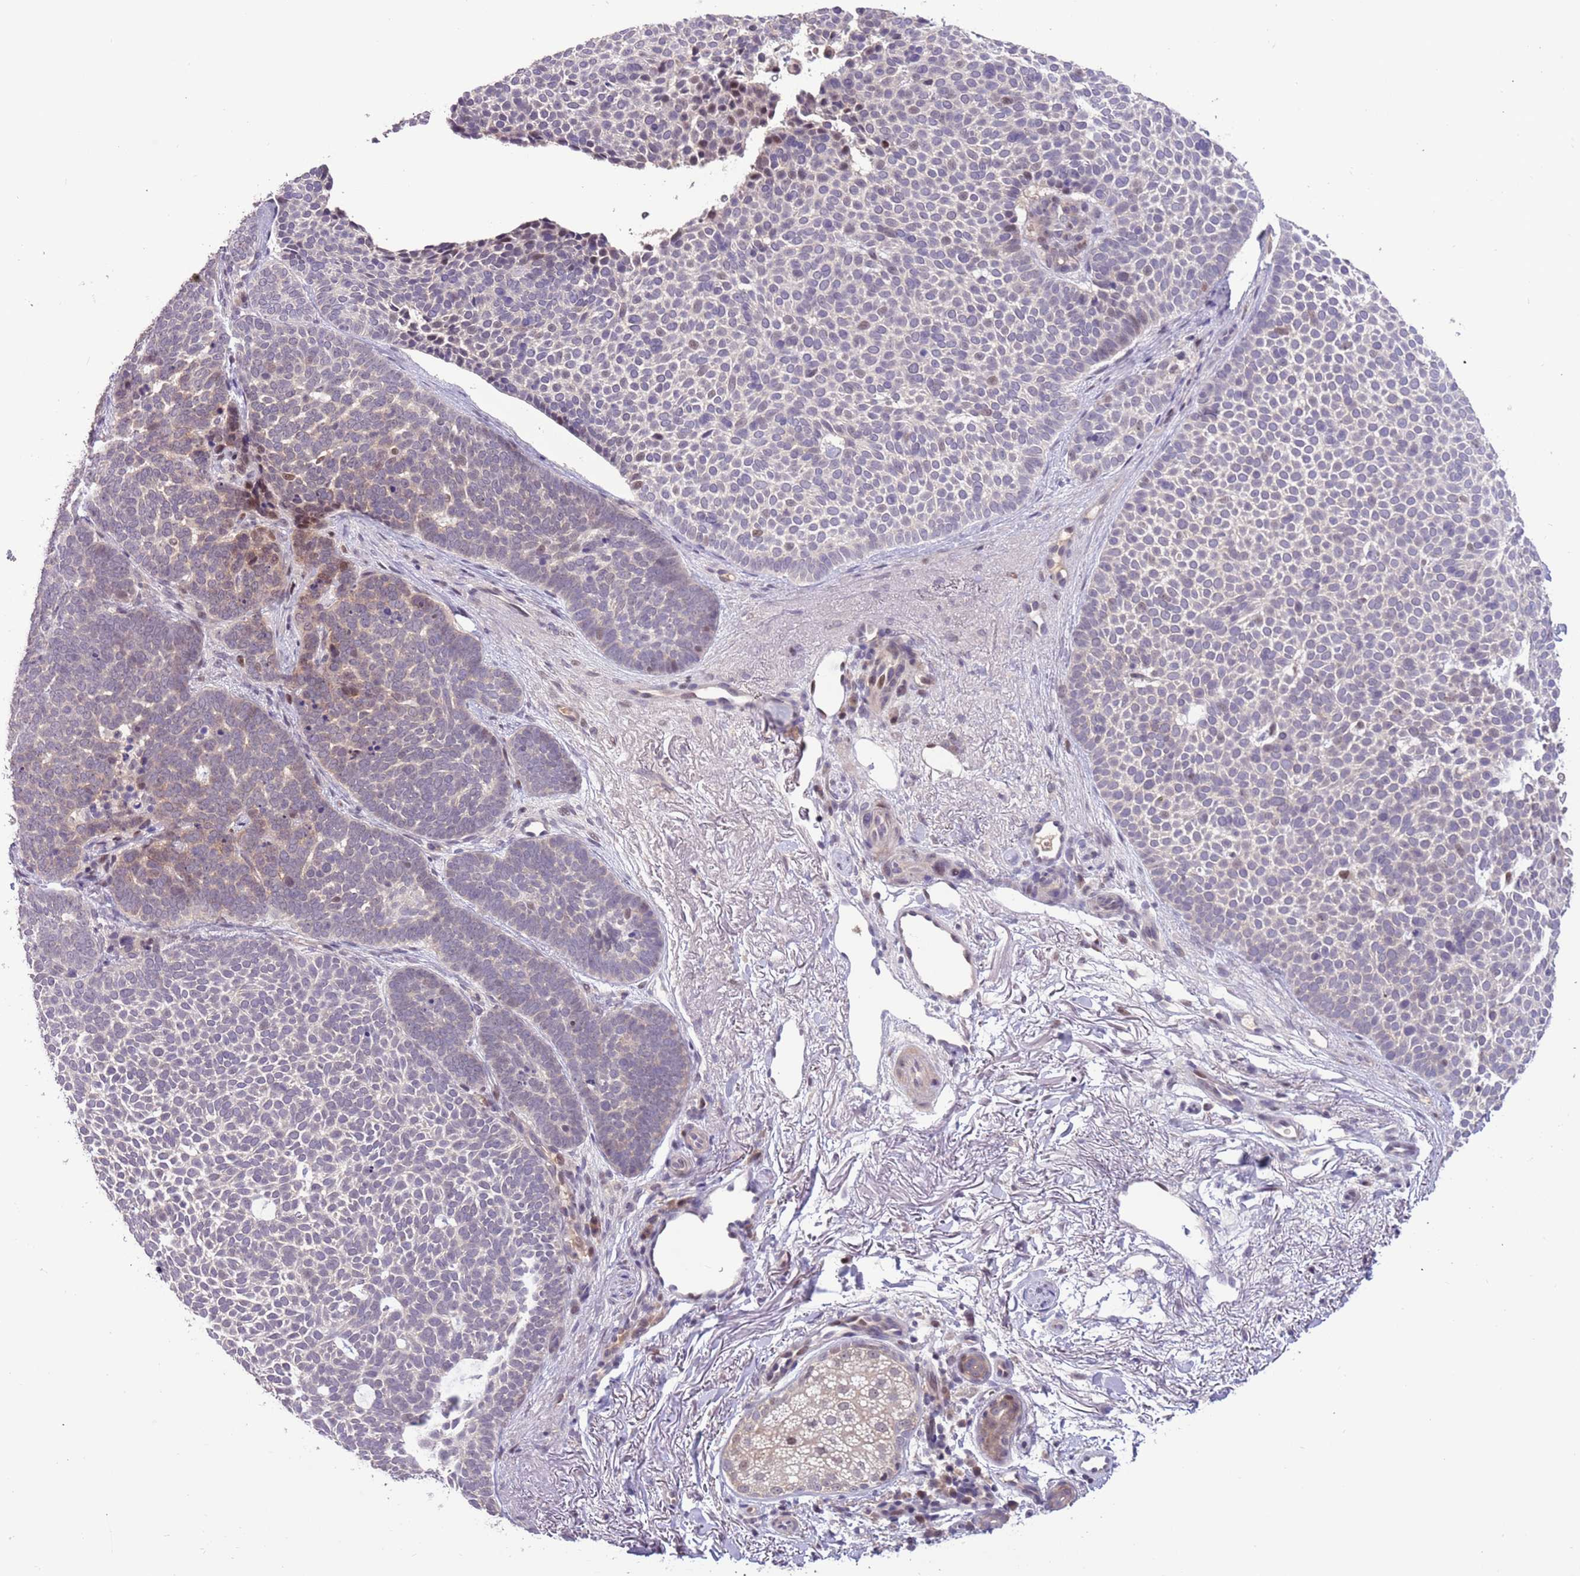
{"staining": {"intensity": "weak", "quantity": "<25%", "location": "cytoplasmic/membranous"}, "tissue": "skin cancer", "cell_type": "Tumor cells", "image_type": "cancer", "snomed": [{"axis": "morphology", "description": "Basal cell carcinoma"}, {"axis": "topography", "description": "Skin"}], "caption": "Immunohistochemical staining of basal cell carcinoma (skin) shows no significant positivity in tumor cells.", "gene": "SHROOM3", "patient": {"sex": "female", "age": 77}}